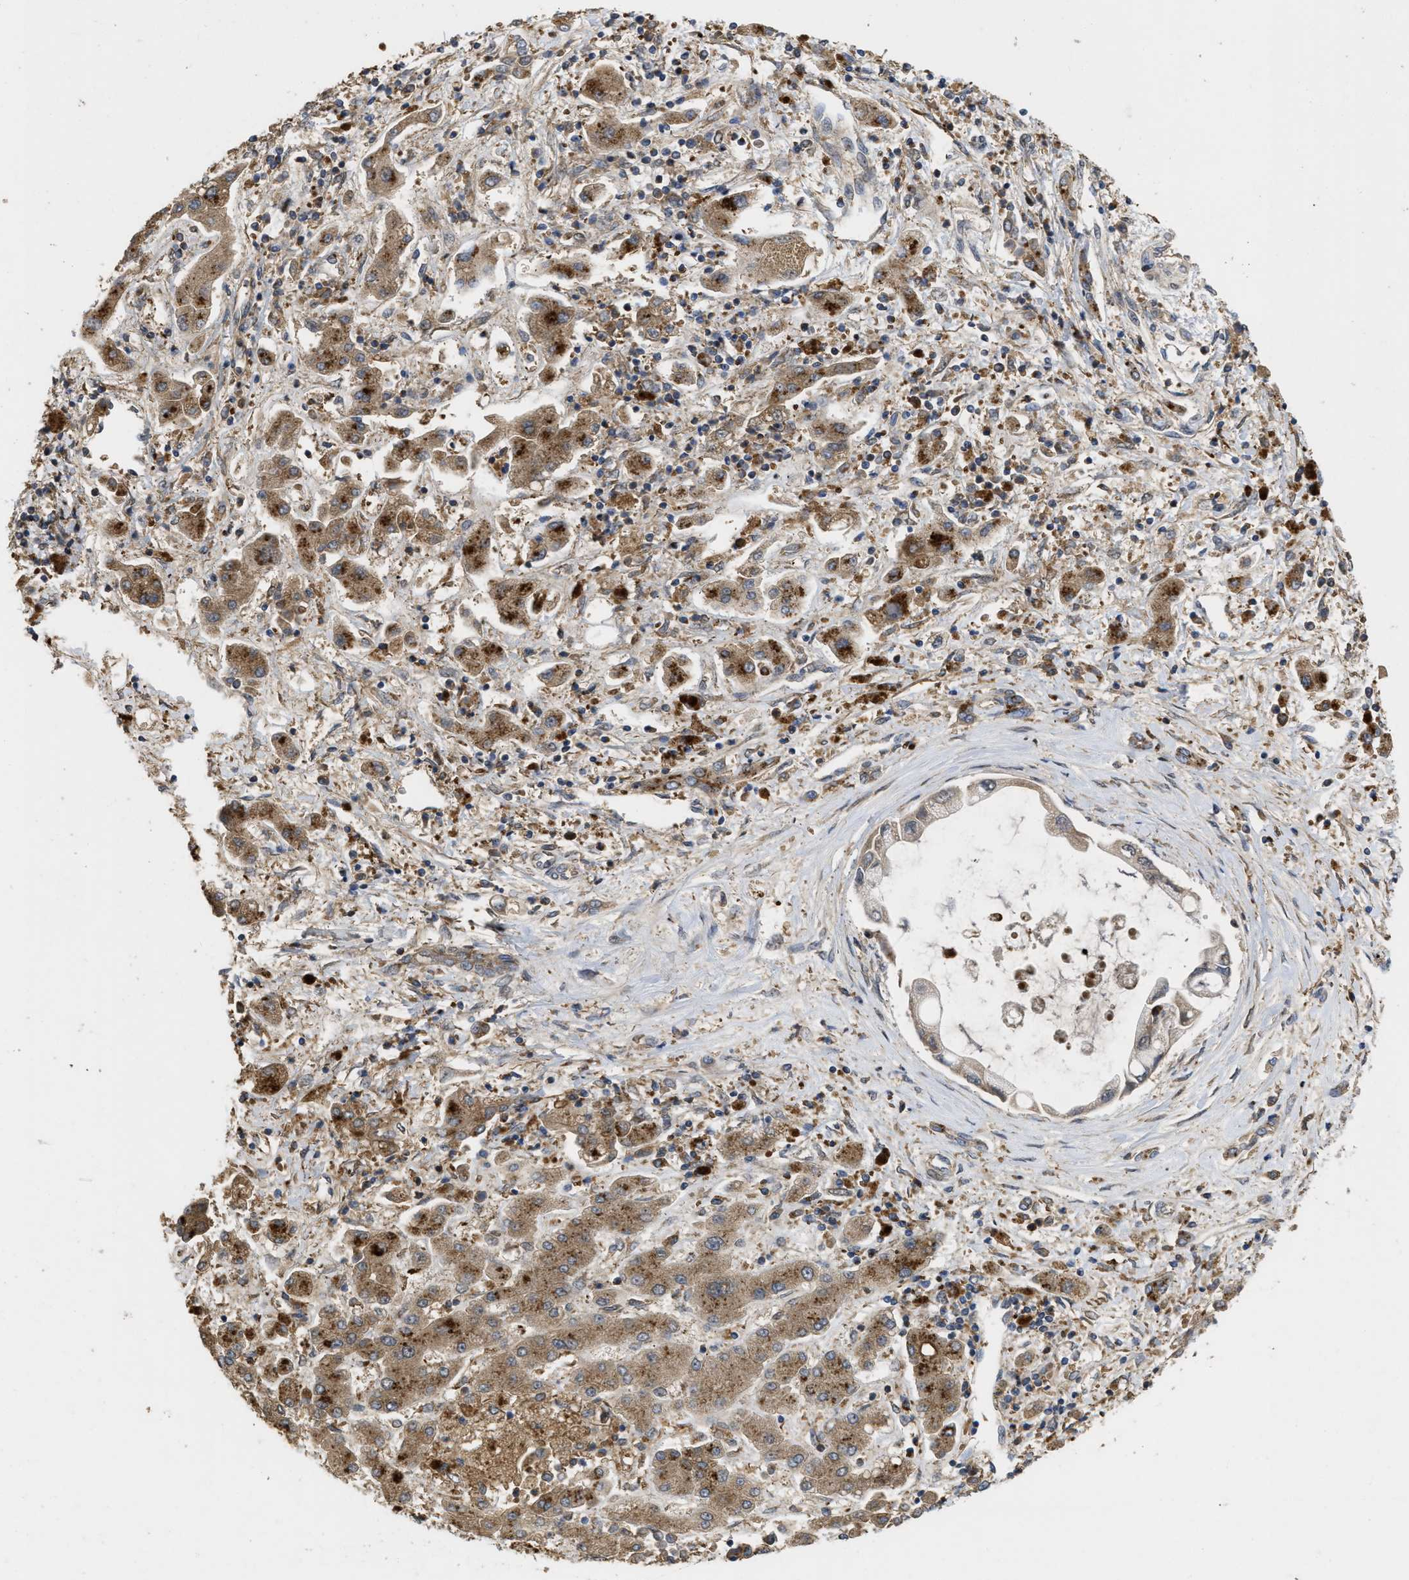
{"staining": {"intensity": "weak", "quantity": "<25%", "location": "cytoplasmic/membranous"}, "tissue": "liver cancer", "cell_type": "Tumor cells", "image_type": "cancer", "snomed": [{"axis": "morphology", "description": "Cholangiocarcinoma"}, {"axis": "topography", "description": "Liver"}], "caption": "Image shows no significant protein expression in tumor cells of liver cancer.", "gene": "CBR3", "patient": {"sex": "male", "age": 50}}